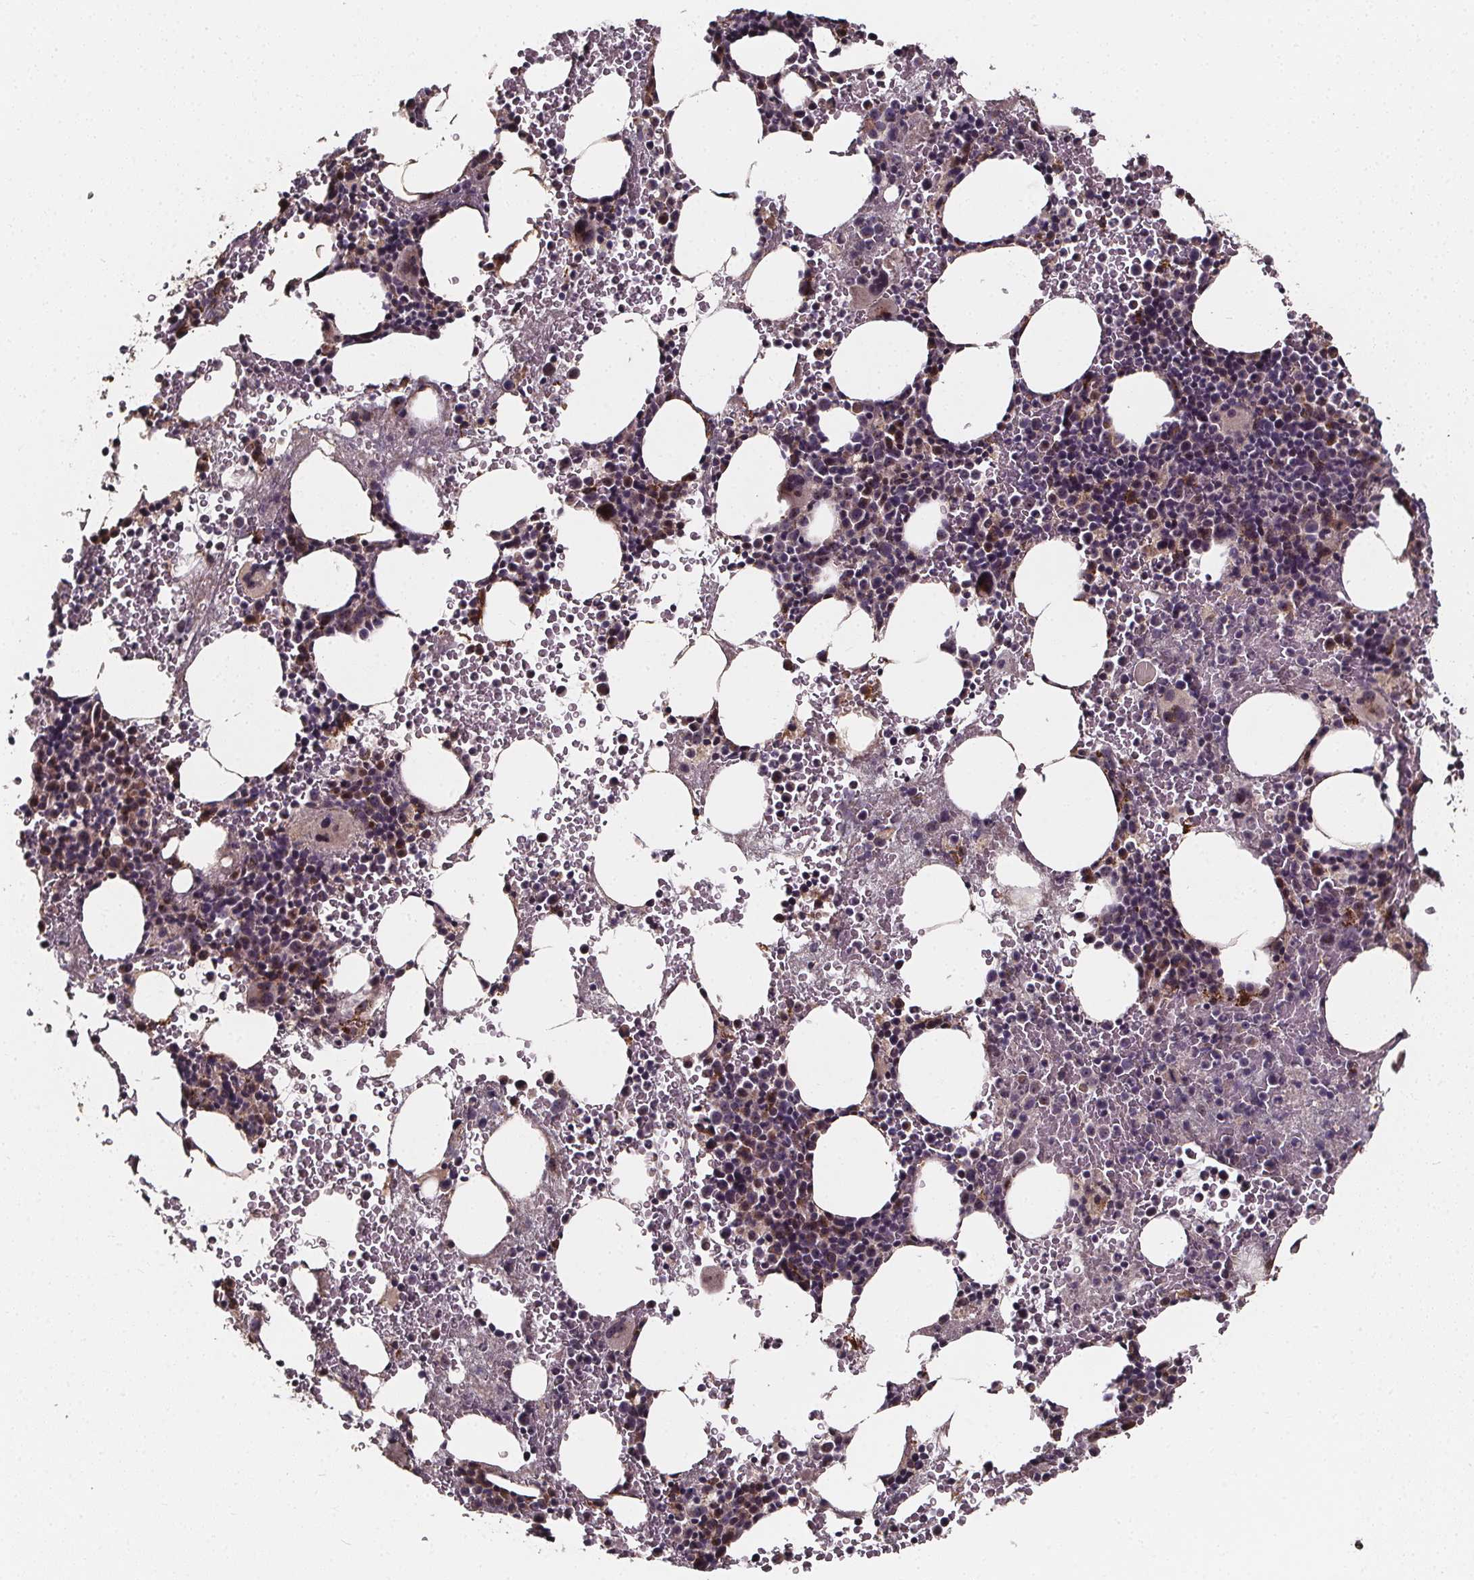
{"staining": {"intensity": "negative", "quantity": "none", "location": "none"}, "tissue": "bone marrow", "cell_type": "Hematopoietic cells", "image_type": "normal", "snomed": [{"axis": "morphology", "description": "Normal tissue, NOS"}, {"axis": "topography", "description": "Bone marrow"}], "caption": "Immunohistochemistry (IHC) photomicrograph of benign bone marrow: human bone marrow stained with DAB displays no significant protein expression in hematopoietic cells.", "gene": "AEBP1", "patient": {"sex": "female", "age": 56}}